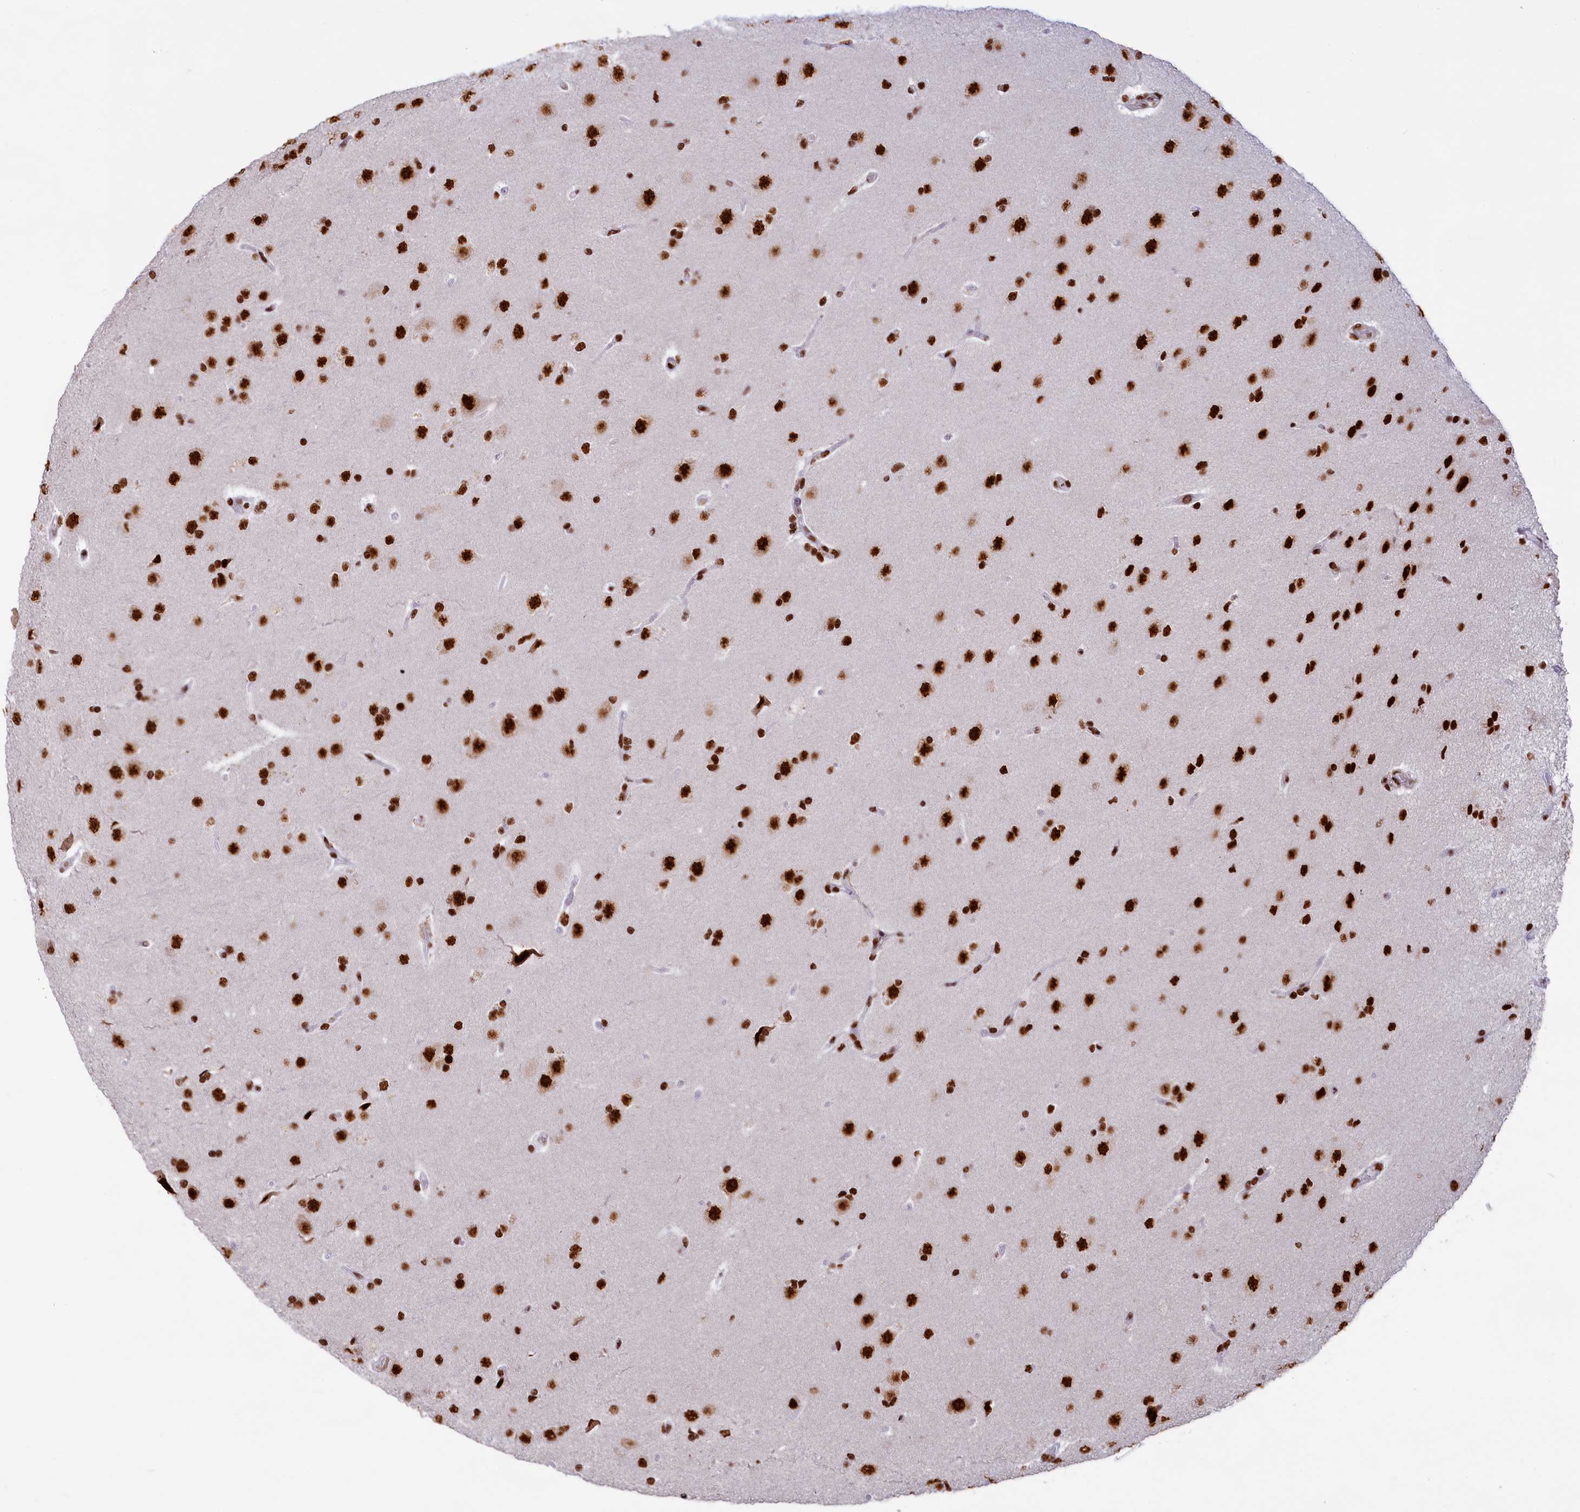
{"staining": {"intensity": "strong", "quantity": ">75%", "location": "nuclear"}, "tissue": "glioma", "cell_type": "Tumor cells", "image_type": "cancer", "snomed": [{"axis": "morphology", "description": "Glioma, malignant, High grade"}, {"axis": "topography", "description": "Brain"}], "caption": "This is a photomicrograph of IHC staining of glioma, which shows strong expression in the nuclear of tumor cells.", "gene": "SNRNP70", "patient": {"sex": "male", "age": 72}}